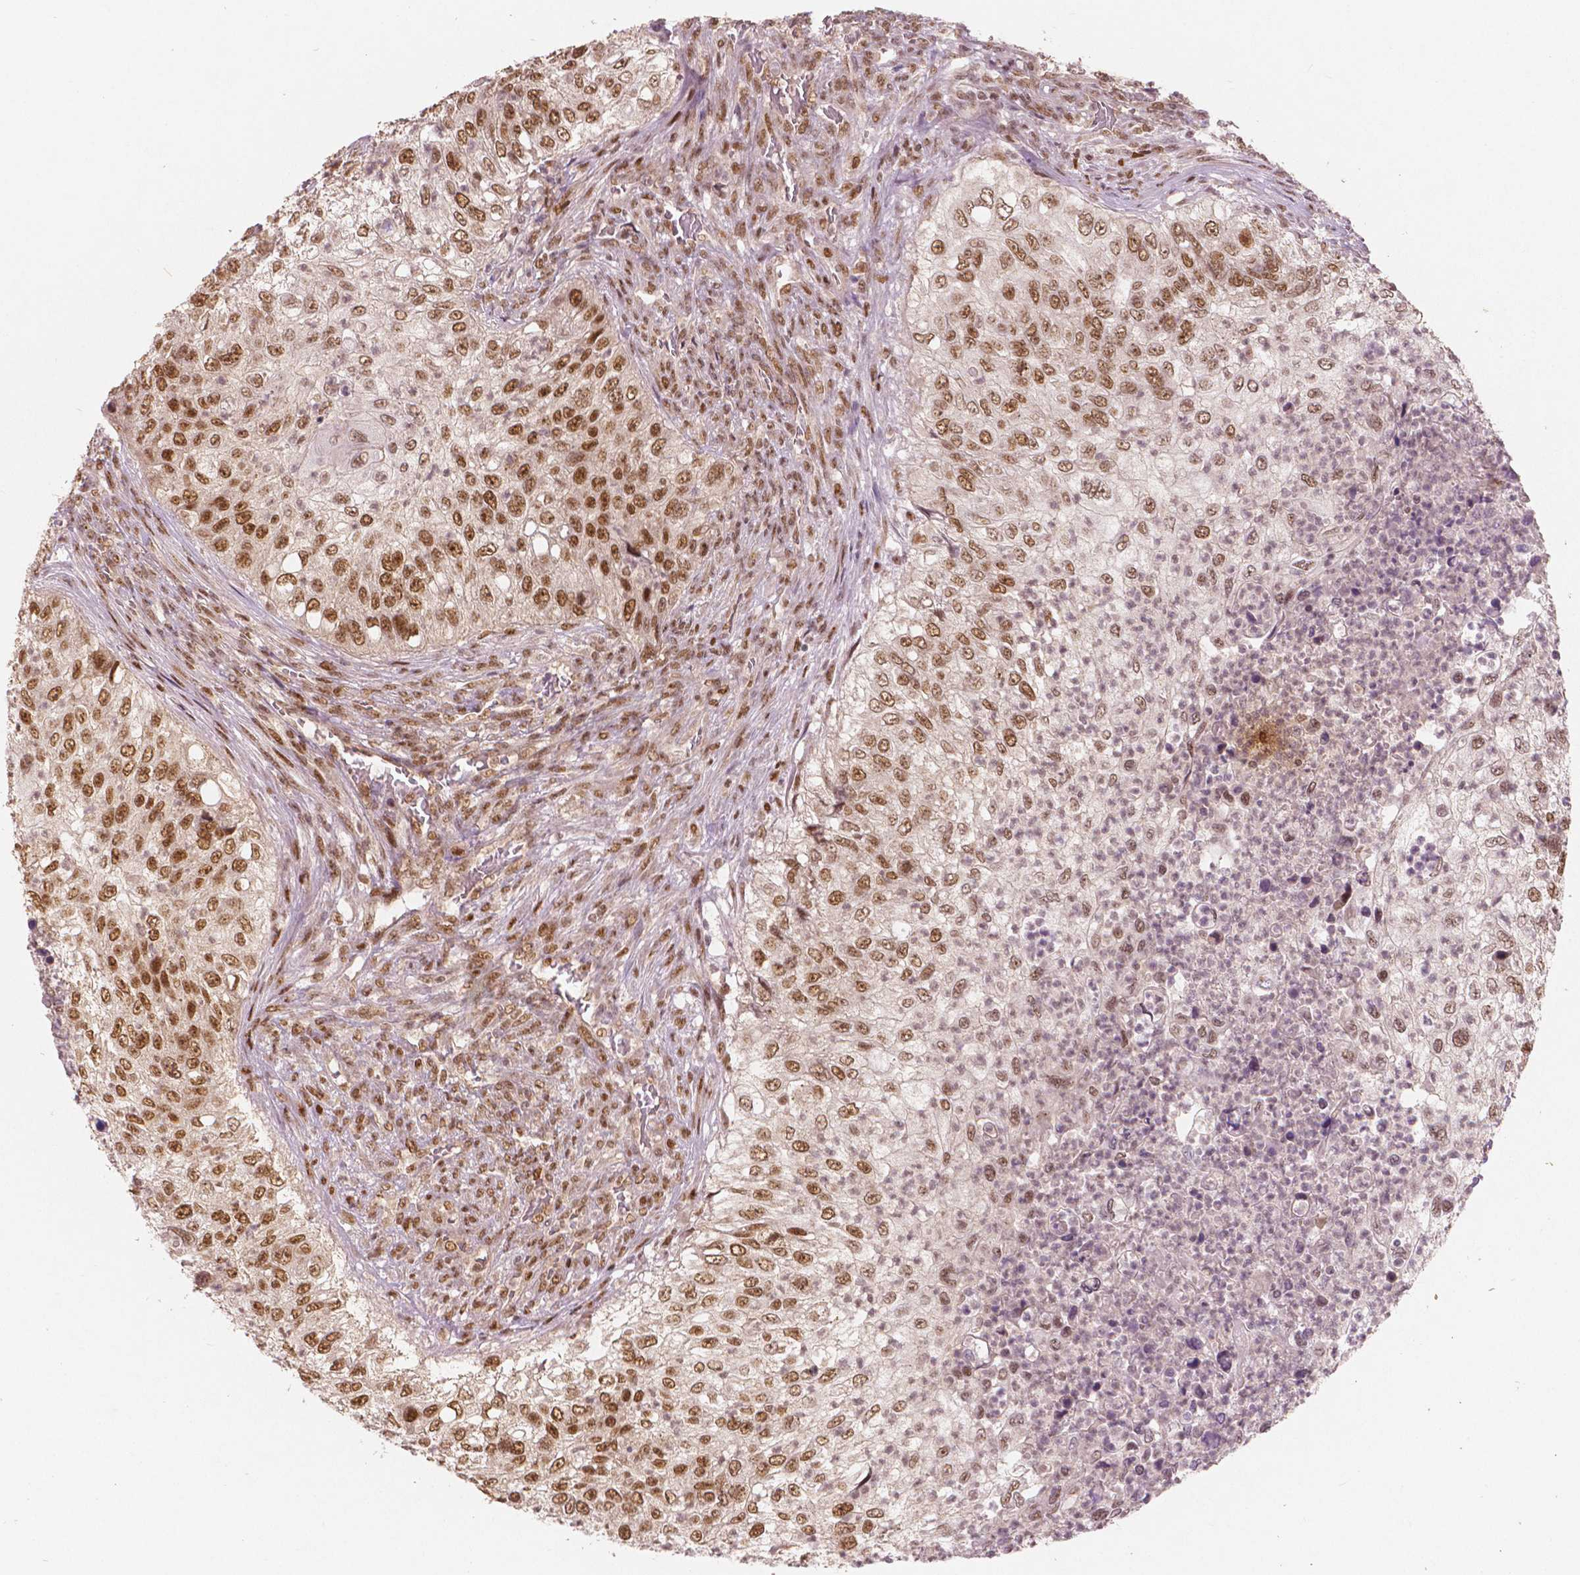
{"staining": {"intensity": "moderate", "quantity": ">75%", "location": "nuclear"}, "tissue": "urothelial cancer", "cell_type": "Tumor cells", "image_type": "cancer", "snomed": [{"axis": "morphology", "description": "Urothelial carcinoma, High grade"}, {"axis": "topography", "description": "Urinary bladder"}], "caption": "DAB (3,3'-diaminobenzidine) immunohistochemical staining of human high-grade urothelial carcinoma demonstrates moderate nuclear protein staining in approximately >75% of tumor cells. (DAB IHC with brightfield microscopy, high magnification).", "gene": "NSD2", "patient": {"sex": "female", "age": 60}}